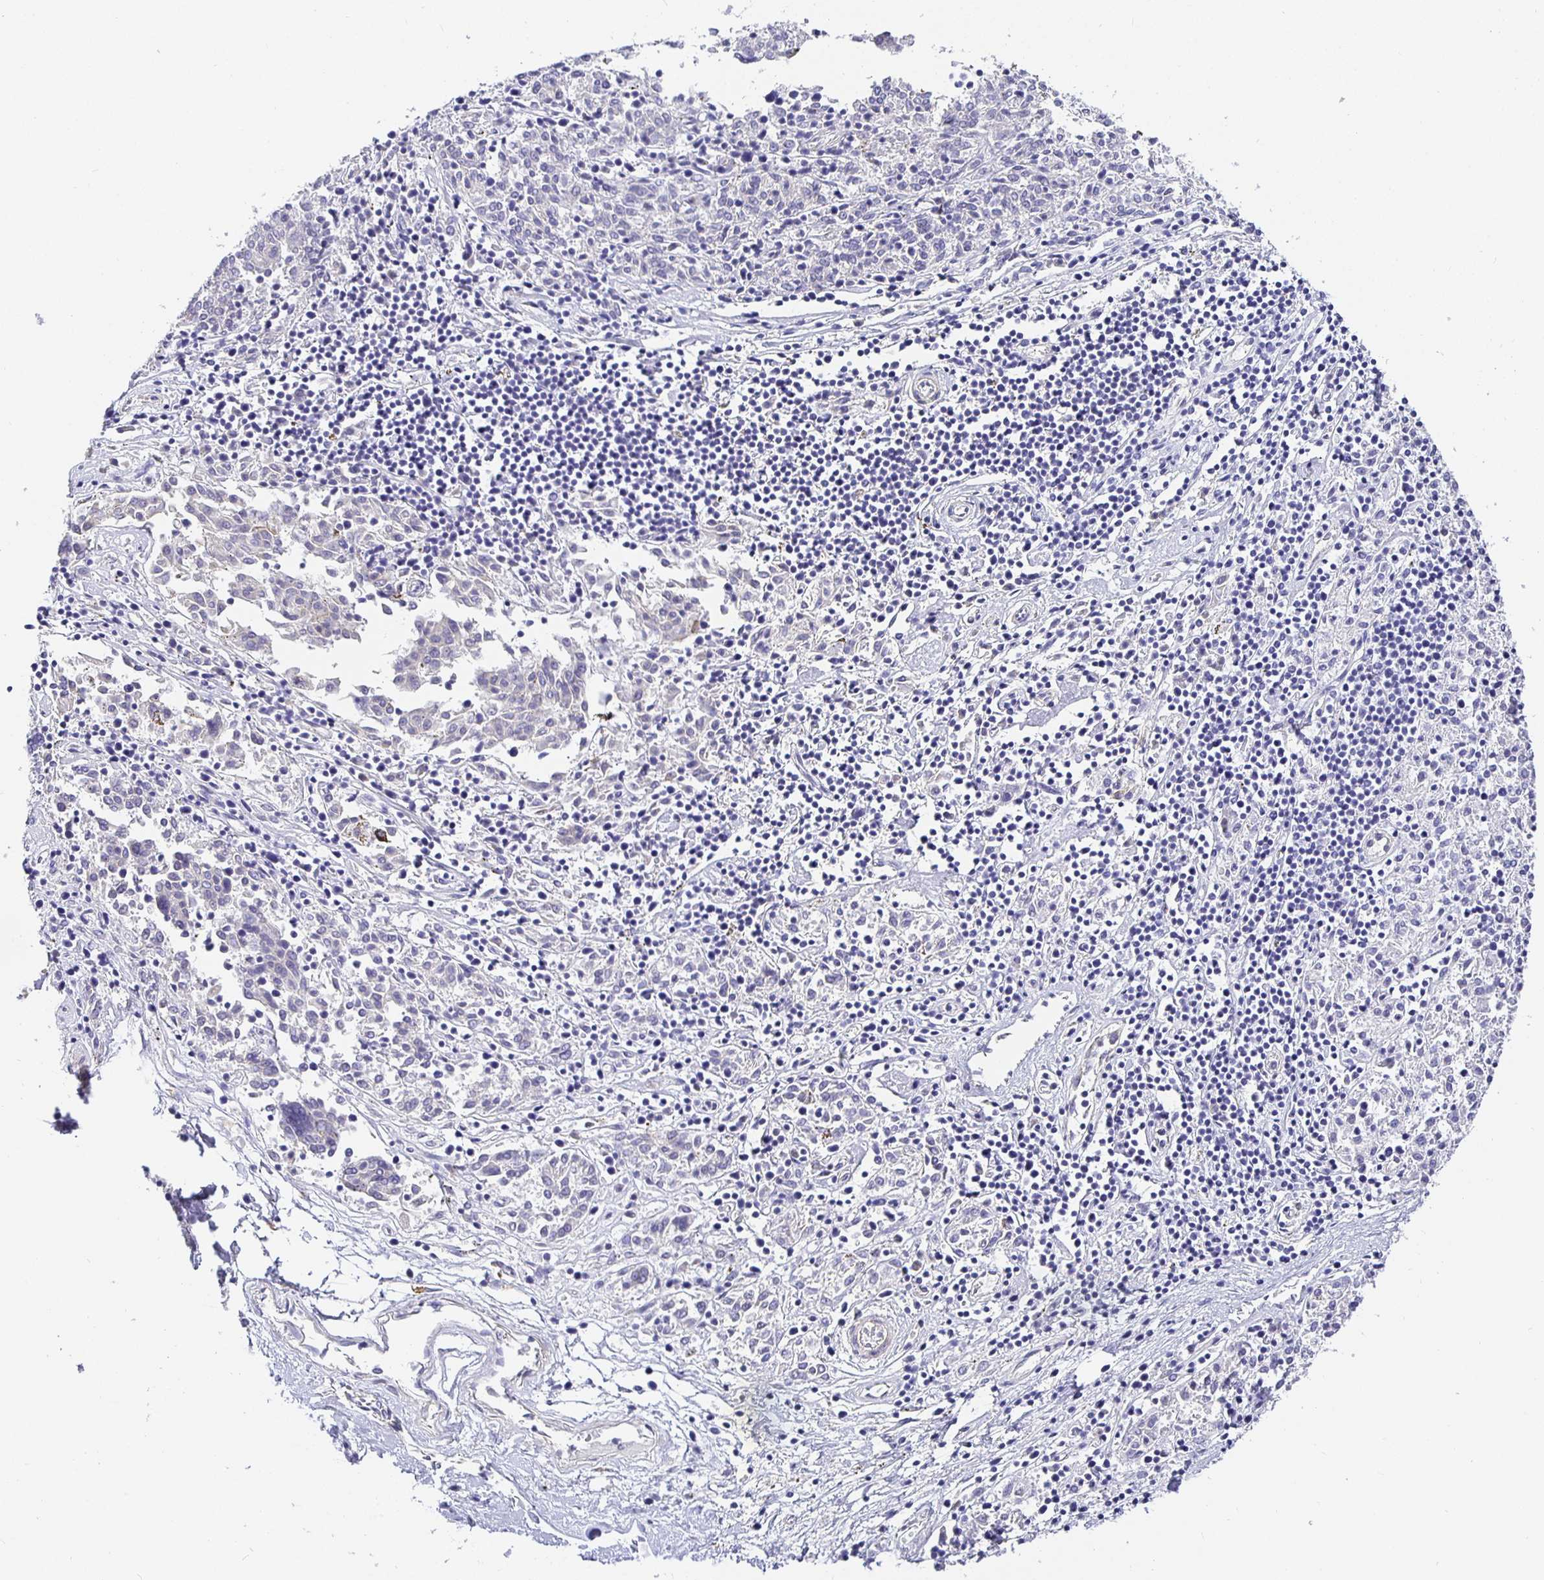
{"staining": {"intensity": "negative", "quantity": "none", "location": "none"}, "tissue": "melanoma", "cell_type": "Tumor cells", "image_type": "cancer", "snomed": [{"axis": "morphology", "description": "Malignant melanoma, NOS"}, {"axis": "topography", "description": "Skin"}], "caption": "A high-resolution micrograph shows immunohistochemistry (IHC) staining of malignant melanoma, which exhibits no significant positivity in tumor cells. The staining was performed using DAB to visualize the protein expression in brown, while the nuclei were stained in blue with hematoxylin (Magnification: 20x).", "gene": "OPALIN", "patient": {"sex": "female", "age": 72}}